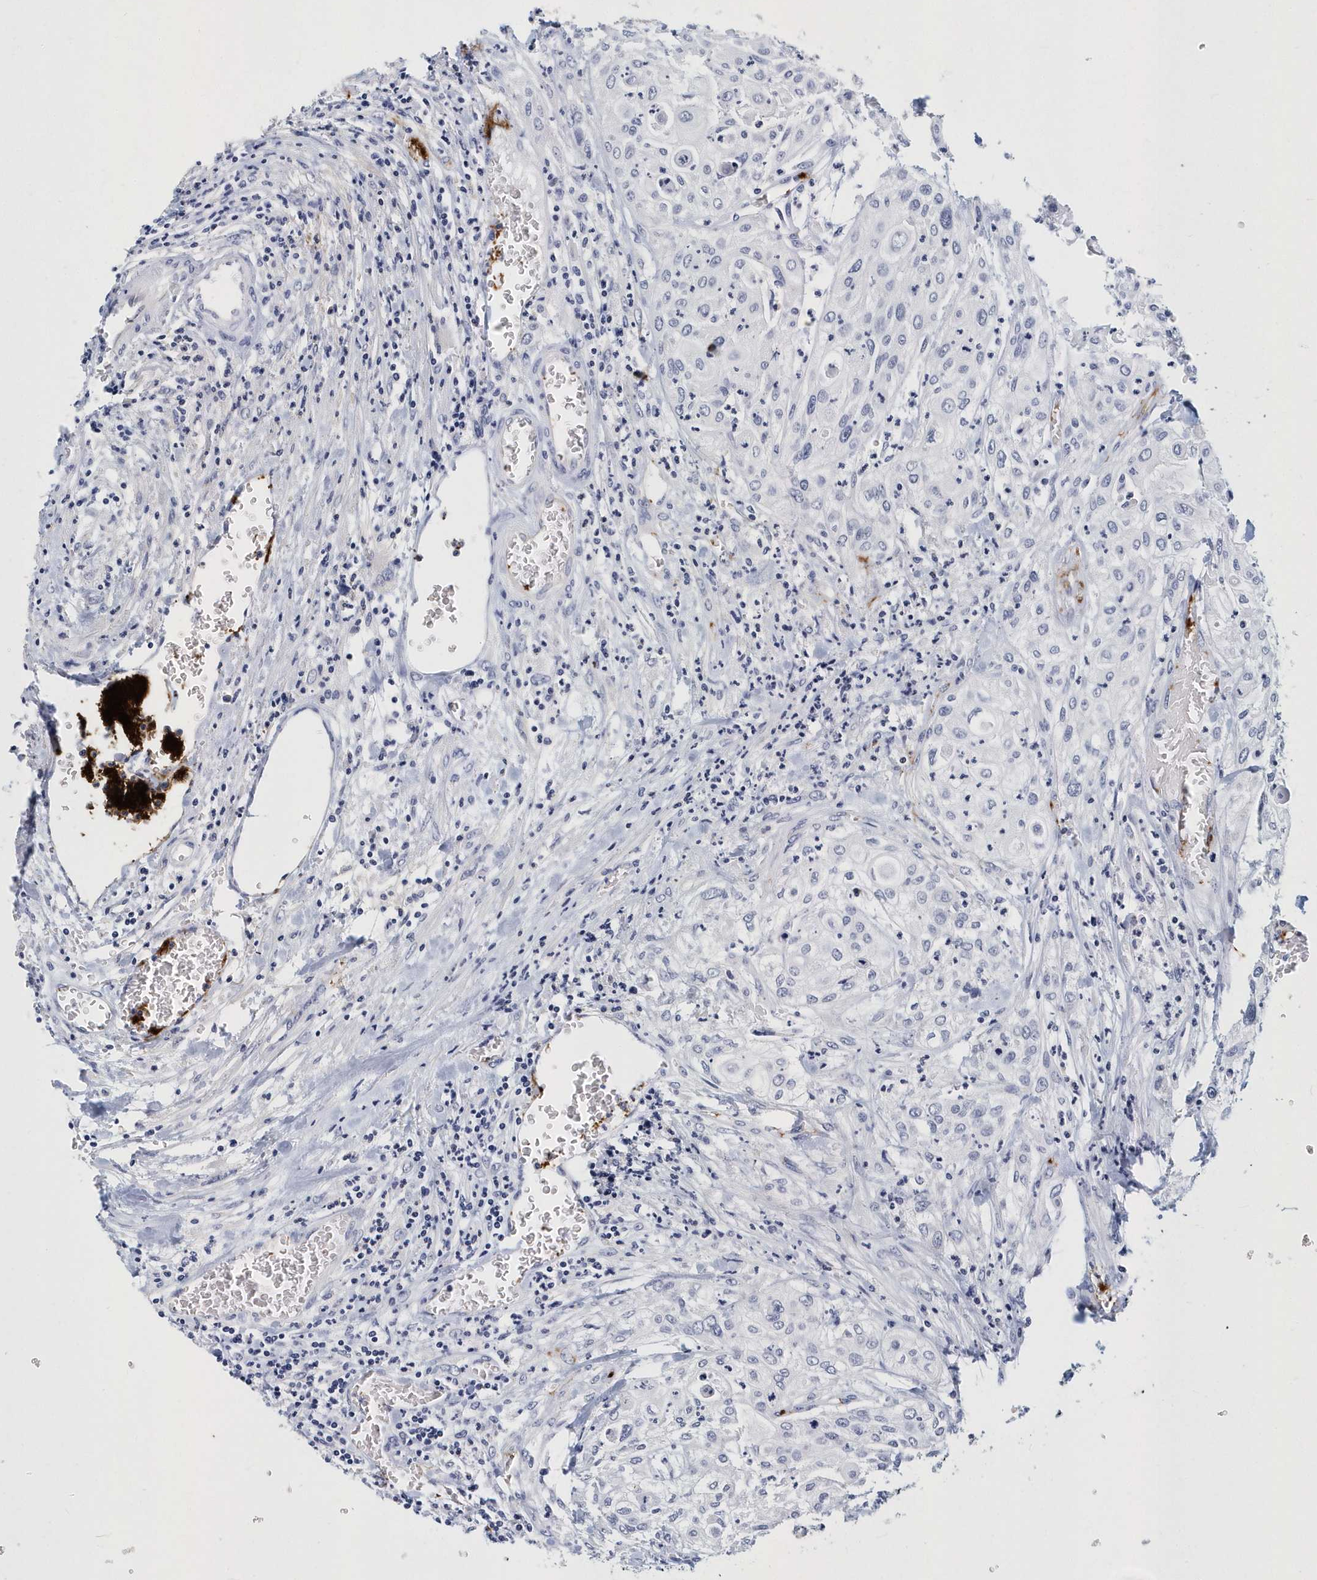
{"staining": {"intensity": "negative", "quantity": "none", "location": "none"}, "tissue": "urothelial cancer", "cell_type": "Tumor cells", "image_type": "cancer", "snomed": [{"axis": "morphology", "description": "Urothelial carcinoma, High grade"}, {"axis": "topography", "description": "Urinary bladder"}], "caption": "This image is of urothelial cancer stained with immunohistochemistry to label a protein in brown with the nuclei are counter-stained blue. There is no expression in tumor cells.", "gene": "ITGA2B", "patient": {"sex": "female", "age": 79}}